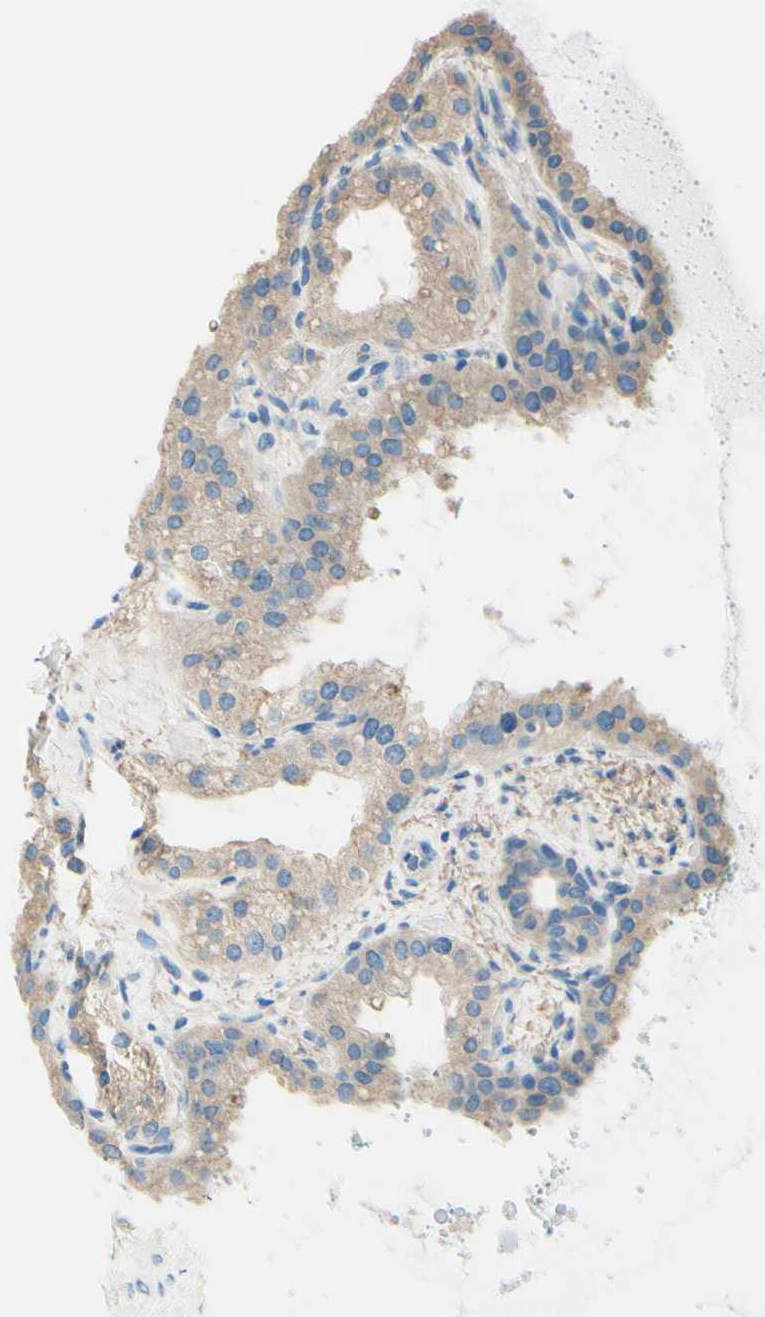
{"staining": {"intensity": "weak", "quantity": ">75%", "location": "cytoplasmic/membranous"}, "tissue": "seminal vesicle", "cell_type": "Glandular cells", "image_type": "normal", "snomed": [{"axis": "morphology", "description": "Normal tissue, NOS"}, {"axis": "topography", "description": "Seminal veicle"}], "caption": "Unremarkable seminal vesicle reveals weak cytoplasmic/membranous staining in approximately >75% of glandular cells, visualized by immunohistochemistry.", "gene": "PASD1", "patient": {"sex": "male", "age": 68}}